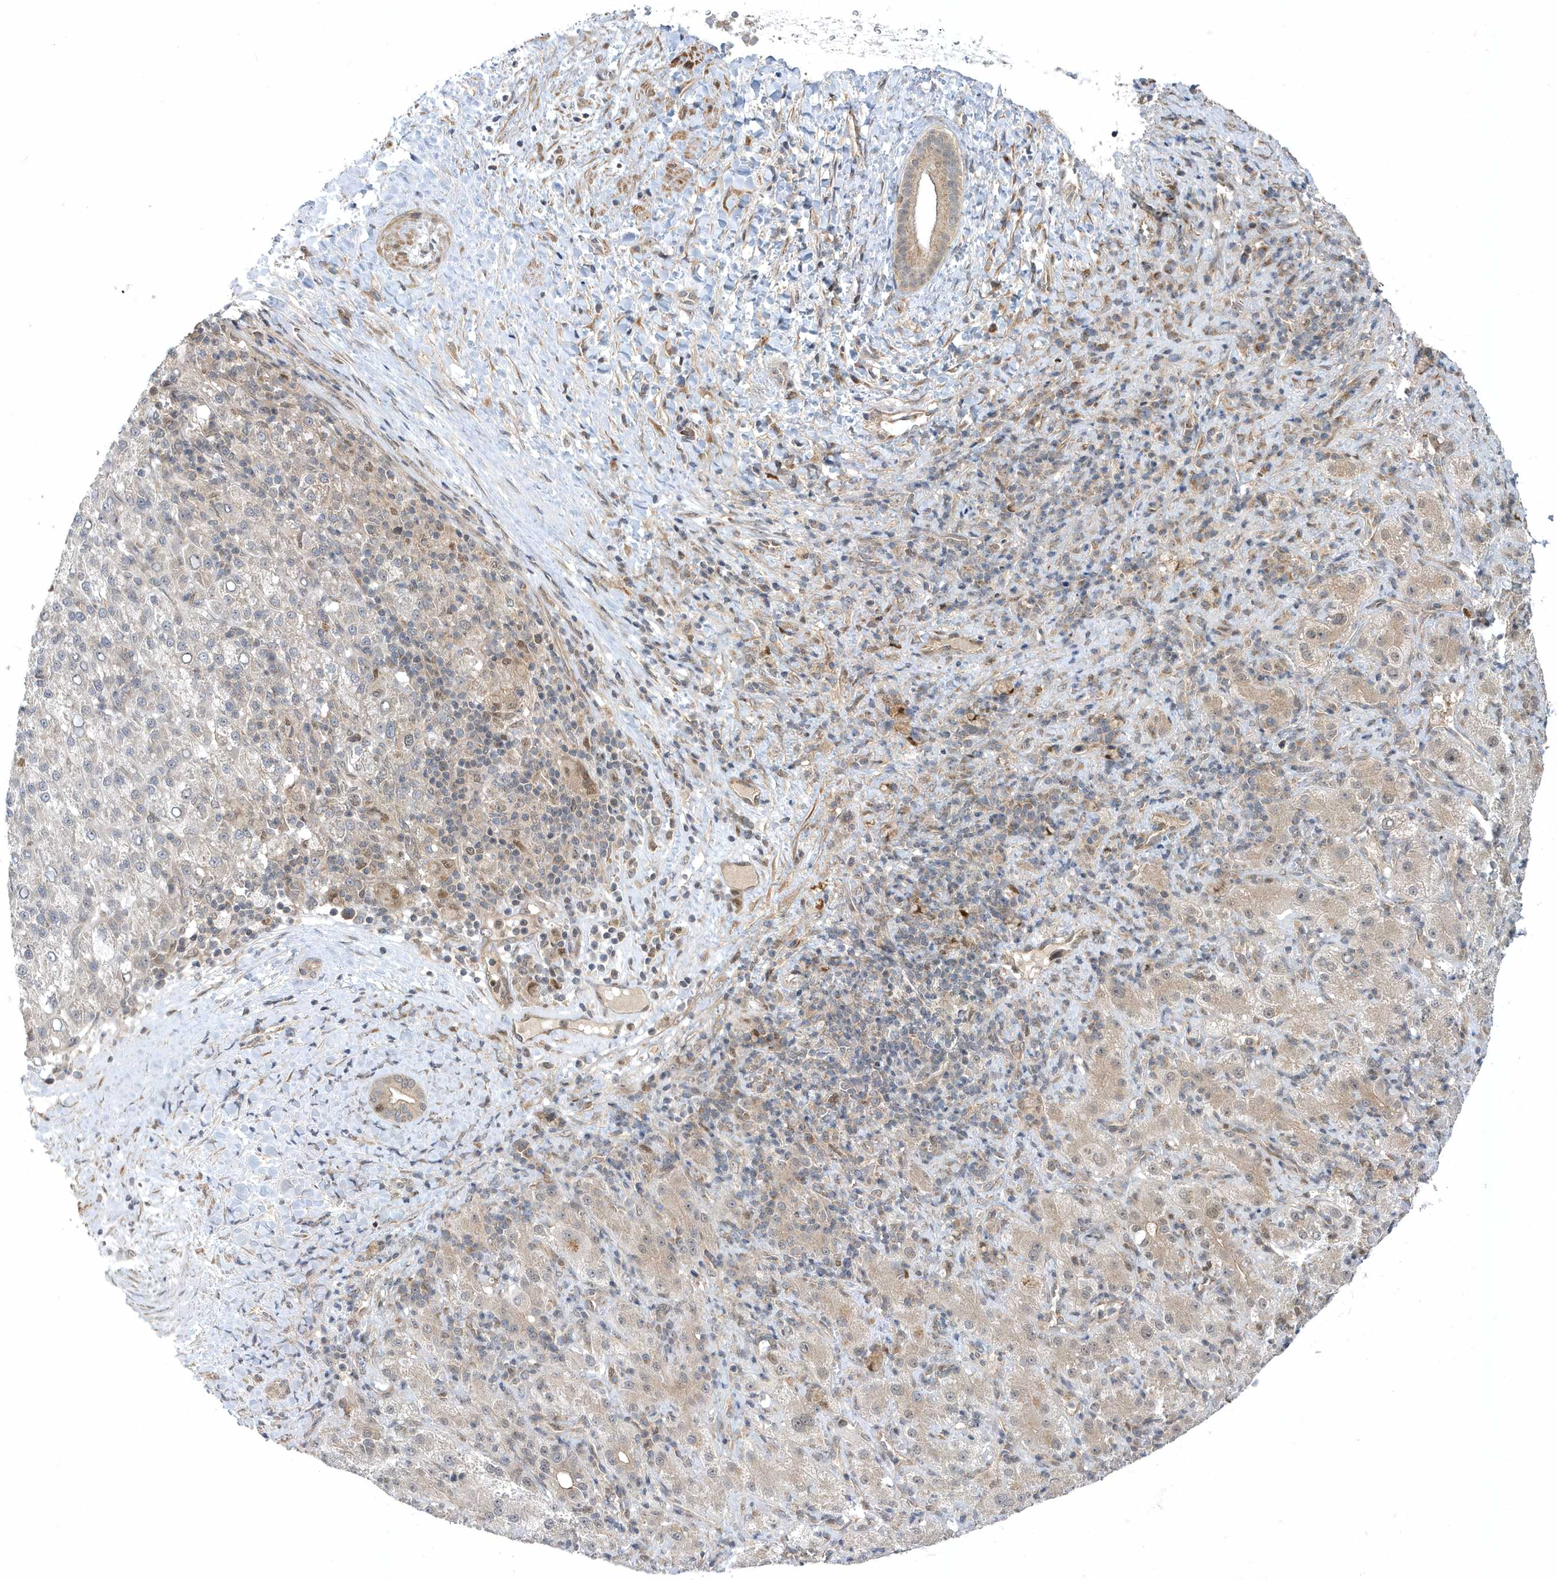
{"staining": {"intensity": "weak", "quantity": "<25%", "location": "cytoplasmic/membranous,nuclear"}, "tissue": "liver cancer", "cell_type": "Tumor cells", "image_type": "cancer", "snomed": [{"axis": "morphology", "description": "Carcinoma, Hepatocellular, NOS"}, {"axis": "topography", "description": "Liver"}], "caption": "There is no significant staining in tumor cells of liver cancer. The staining is performed using DAB (3,3'-diaminobenzidine) brown chromogen with nuclei counter-stained in using hematoxylin.", "gene": "MXI1", "patient": {"sex": "female", "age": 58}}